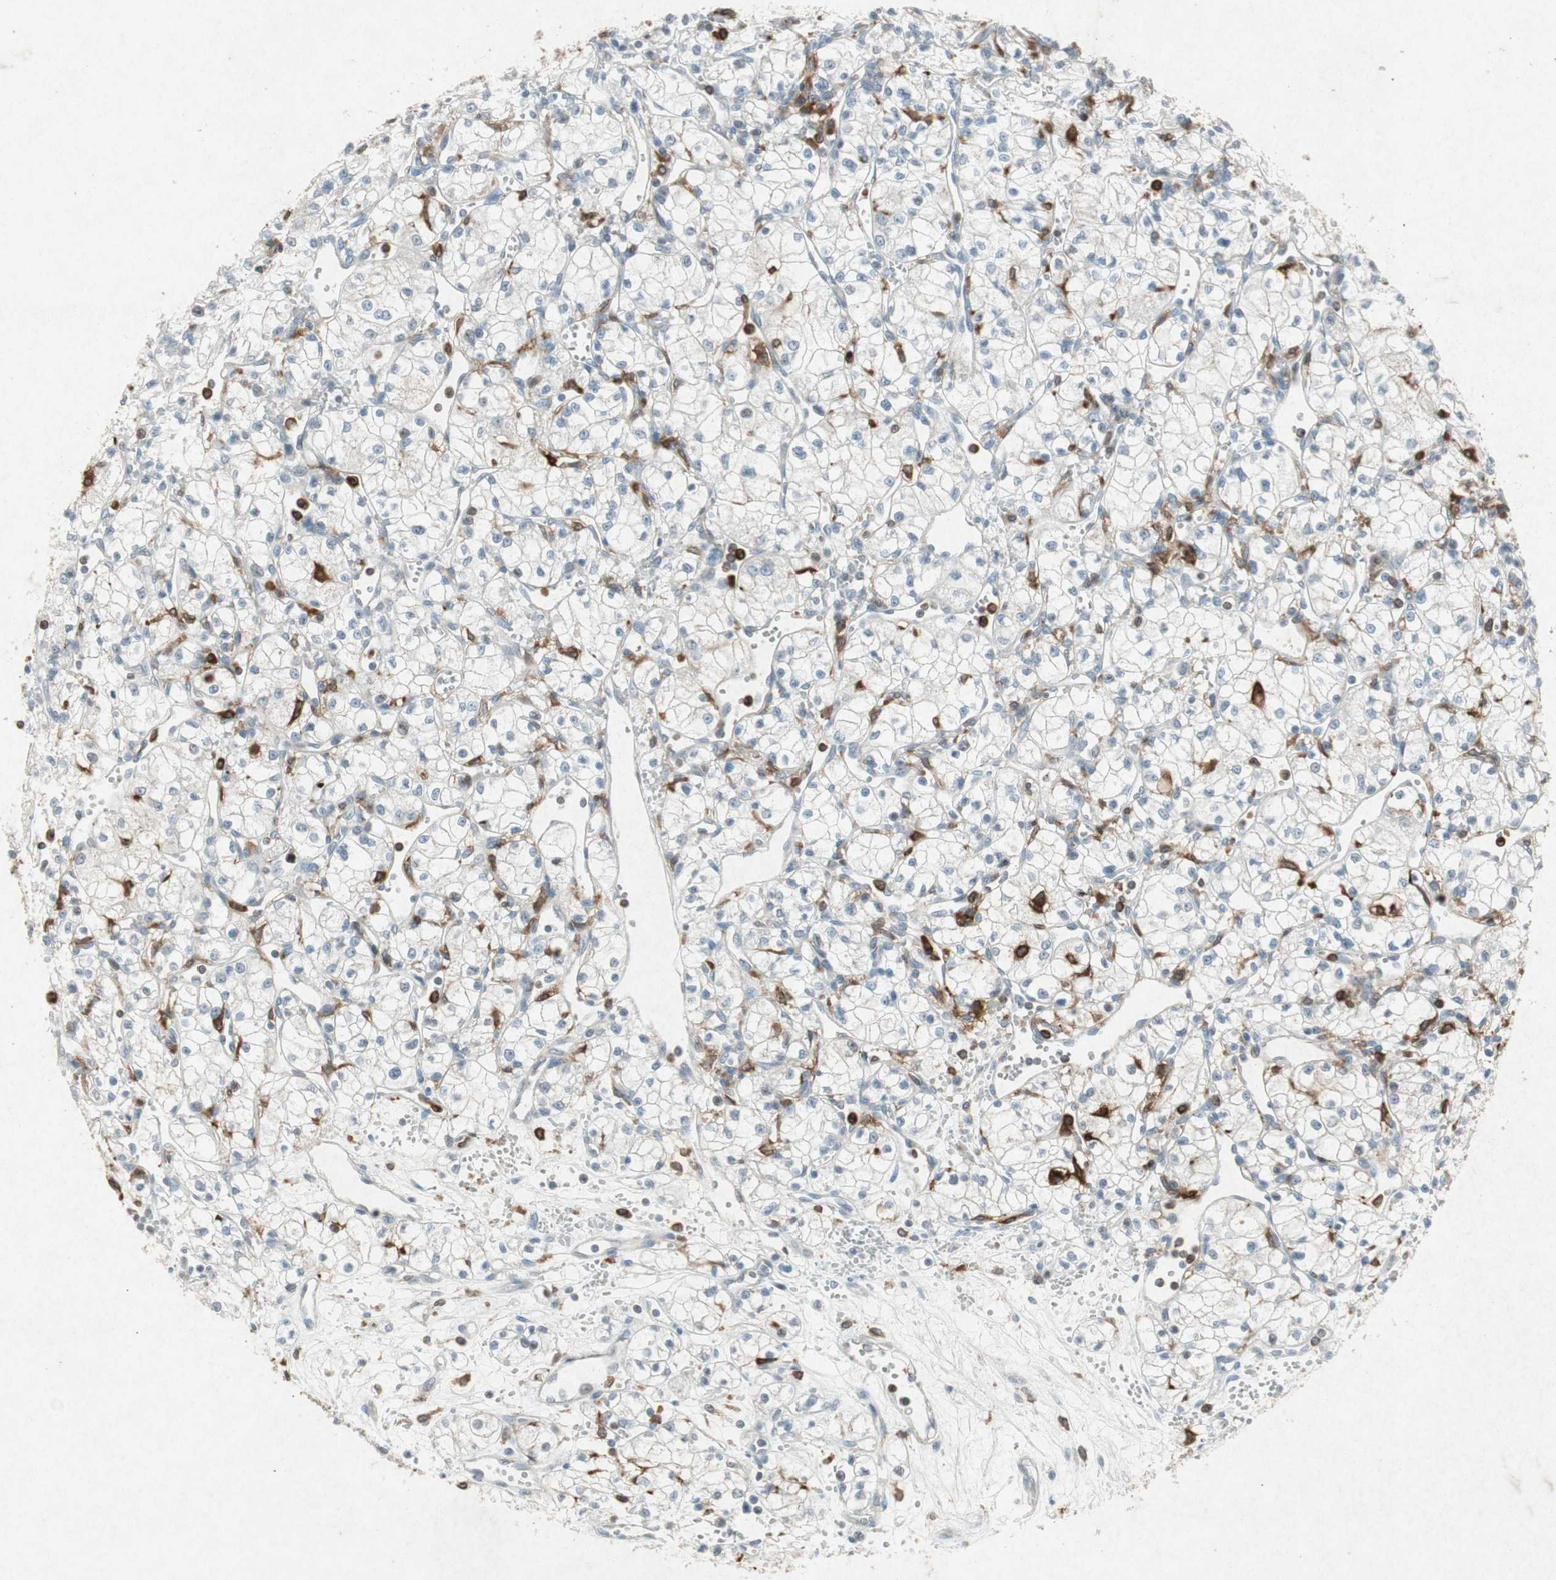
{"staining": {"intensity": "negative", "quantity": "none", "location": "none"}, "tissue": "renal cancer", "cell_type": "Tumor cells", "image_type": "cancer", "snomed": [{"axis": "morphology", "description": "Normal tissue, NOS"}, {"axis": "morphology", "description": "Adenocarcinoma, NOS"}, {"axis": "topography", "description": "Kidney"}], "caption": "This micrograph is of renal adenocarcinoma stained with immunohistochemistry (IHC) to label a protein in brown with the nuclei are counter-stained blue. There is no staining in tumor cells. (DAB immunohistochemistry (IHC) visualized using brightfield microscopy, high magnification).", "gene": "TYROBP", "patient": {"sex": "male", "age": 59}}